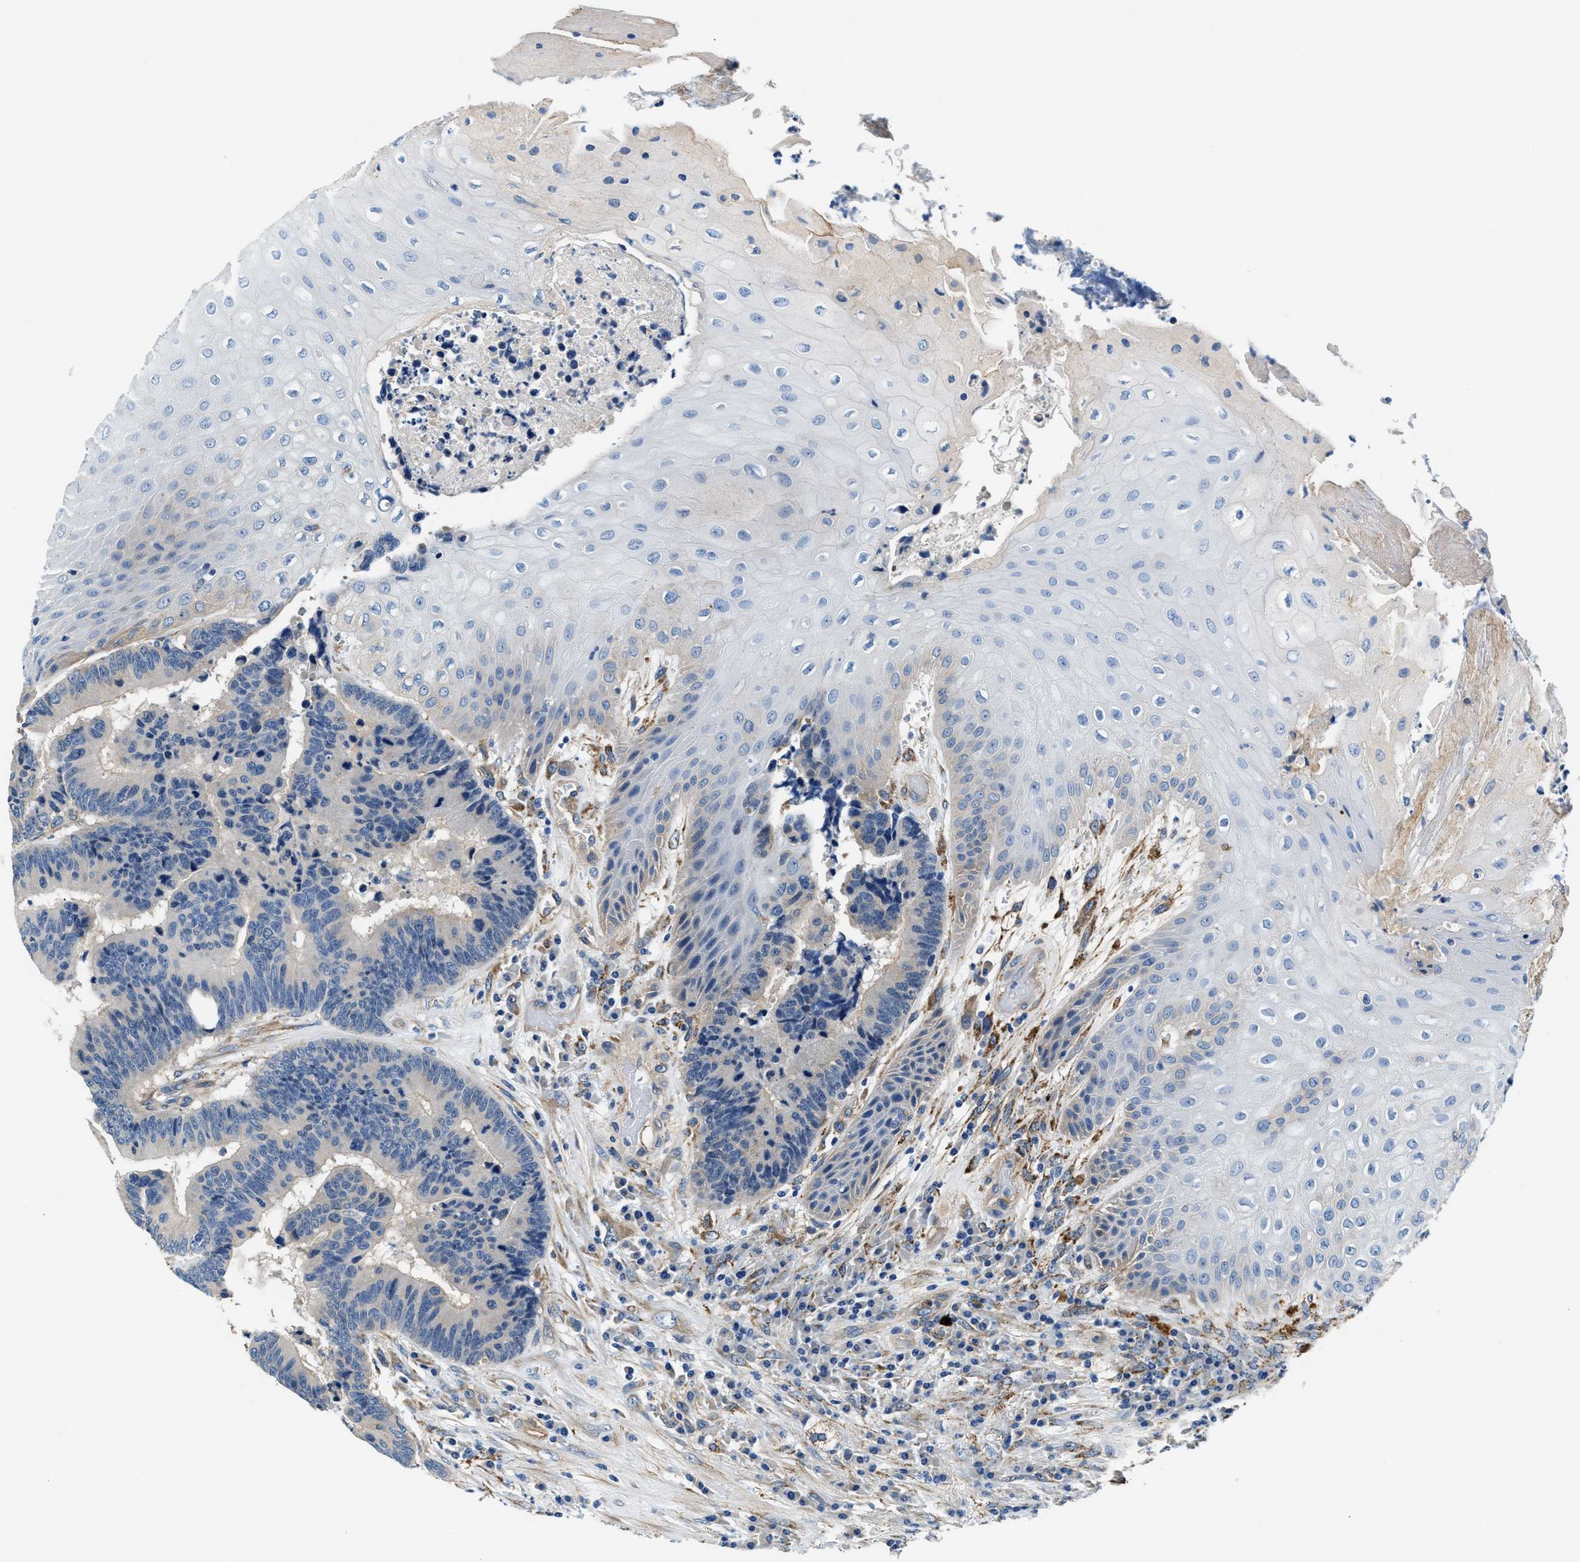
{"staining": {"intensity": "negative", "quantity": "none", "location": "none"}, "tissue": "colorectal cancer", "cell_type": "Tumor cells", "image_type": "cancer", "snomed": [{"axis": "morphology", "description": "Adenocarcinoma, NOS"}, {"axis": "topography", "description": "Rectum"}, {"axis": "topography", "description": "Anal"}], "caption": "Photomicrograph shows no significant protein expression in tumor cells of colorectal cancer. Nuclei are stained in blue.", "gene": "PRTFDC1", "patient": {"sex": "female", "age": 89}}